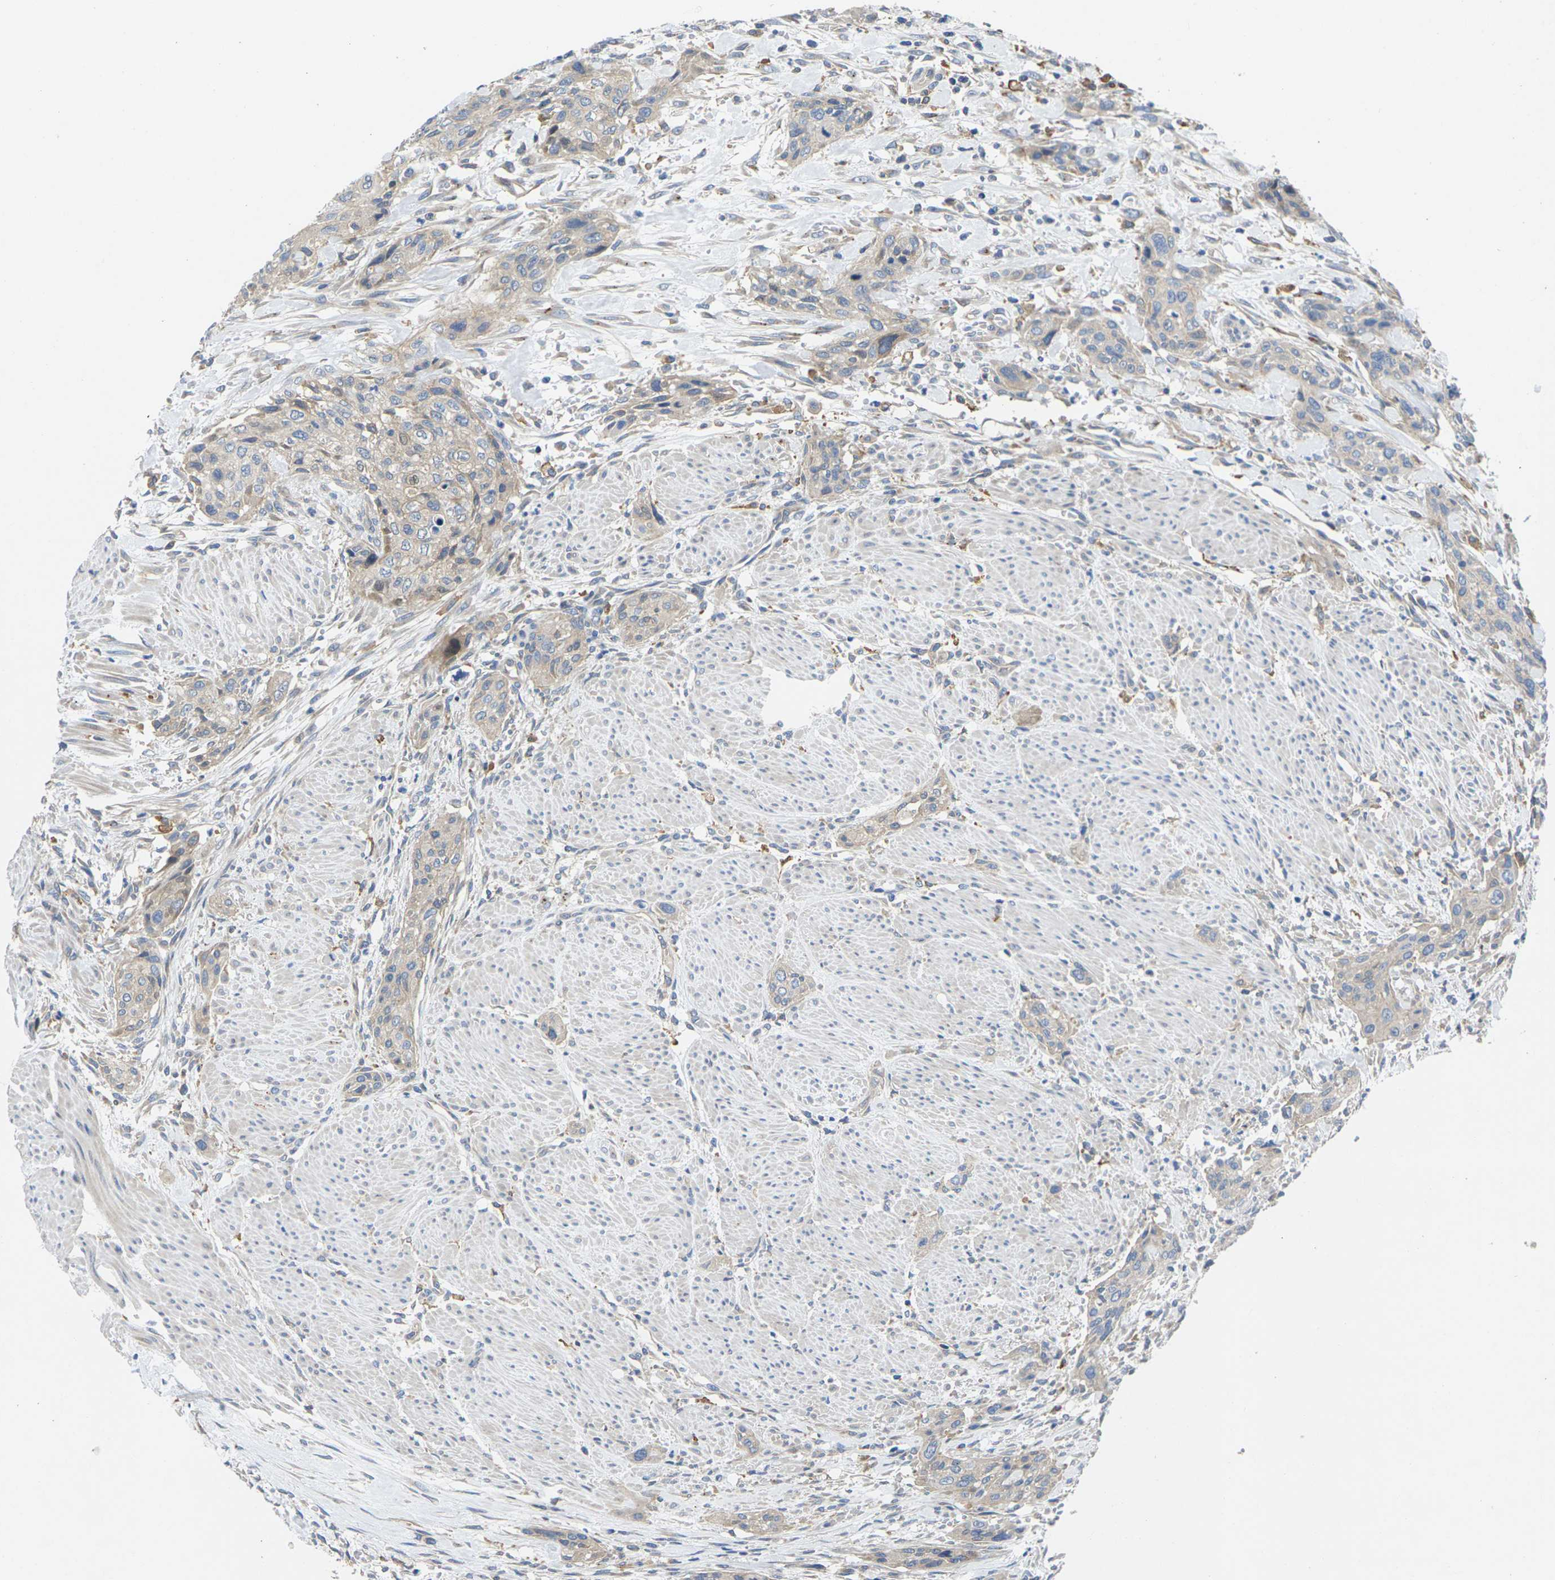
{"staining": {"intensity": "weak", "quantity": ">75%", "location": "cytoplasmic/membranous"}, "tissue": "urothelial cancer", "cell_type": "Tumor cells", "image_type": "cancer", "snomed": [{"axis": "morphology", "description": "Urothelial carcinoma, High grade"}, {"axis": "topography", "description": "Urinary bladder"}], "caption": "This micrograph demonstrates high-grade urothelial carcinoma stained with immunohistochemistry (IHC) to label a protein in brown. The cytoplasmic/membranous of tumor cells show weak positivity for the protein. Nuclei are counter-stained blue.", "gene": "SCNN1A", "patient": {"sex": "male", "age": 35}}